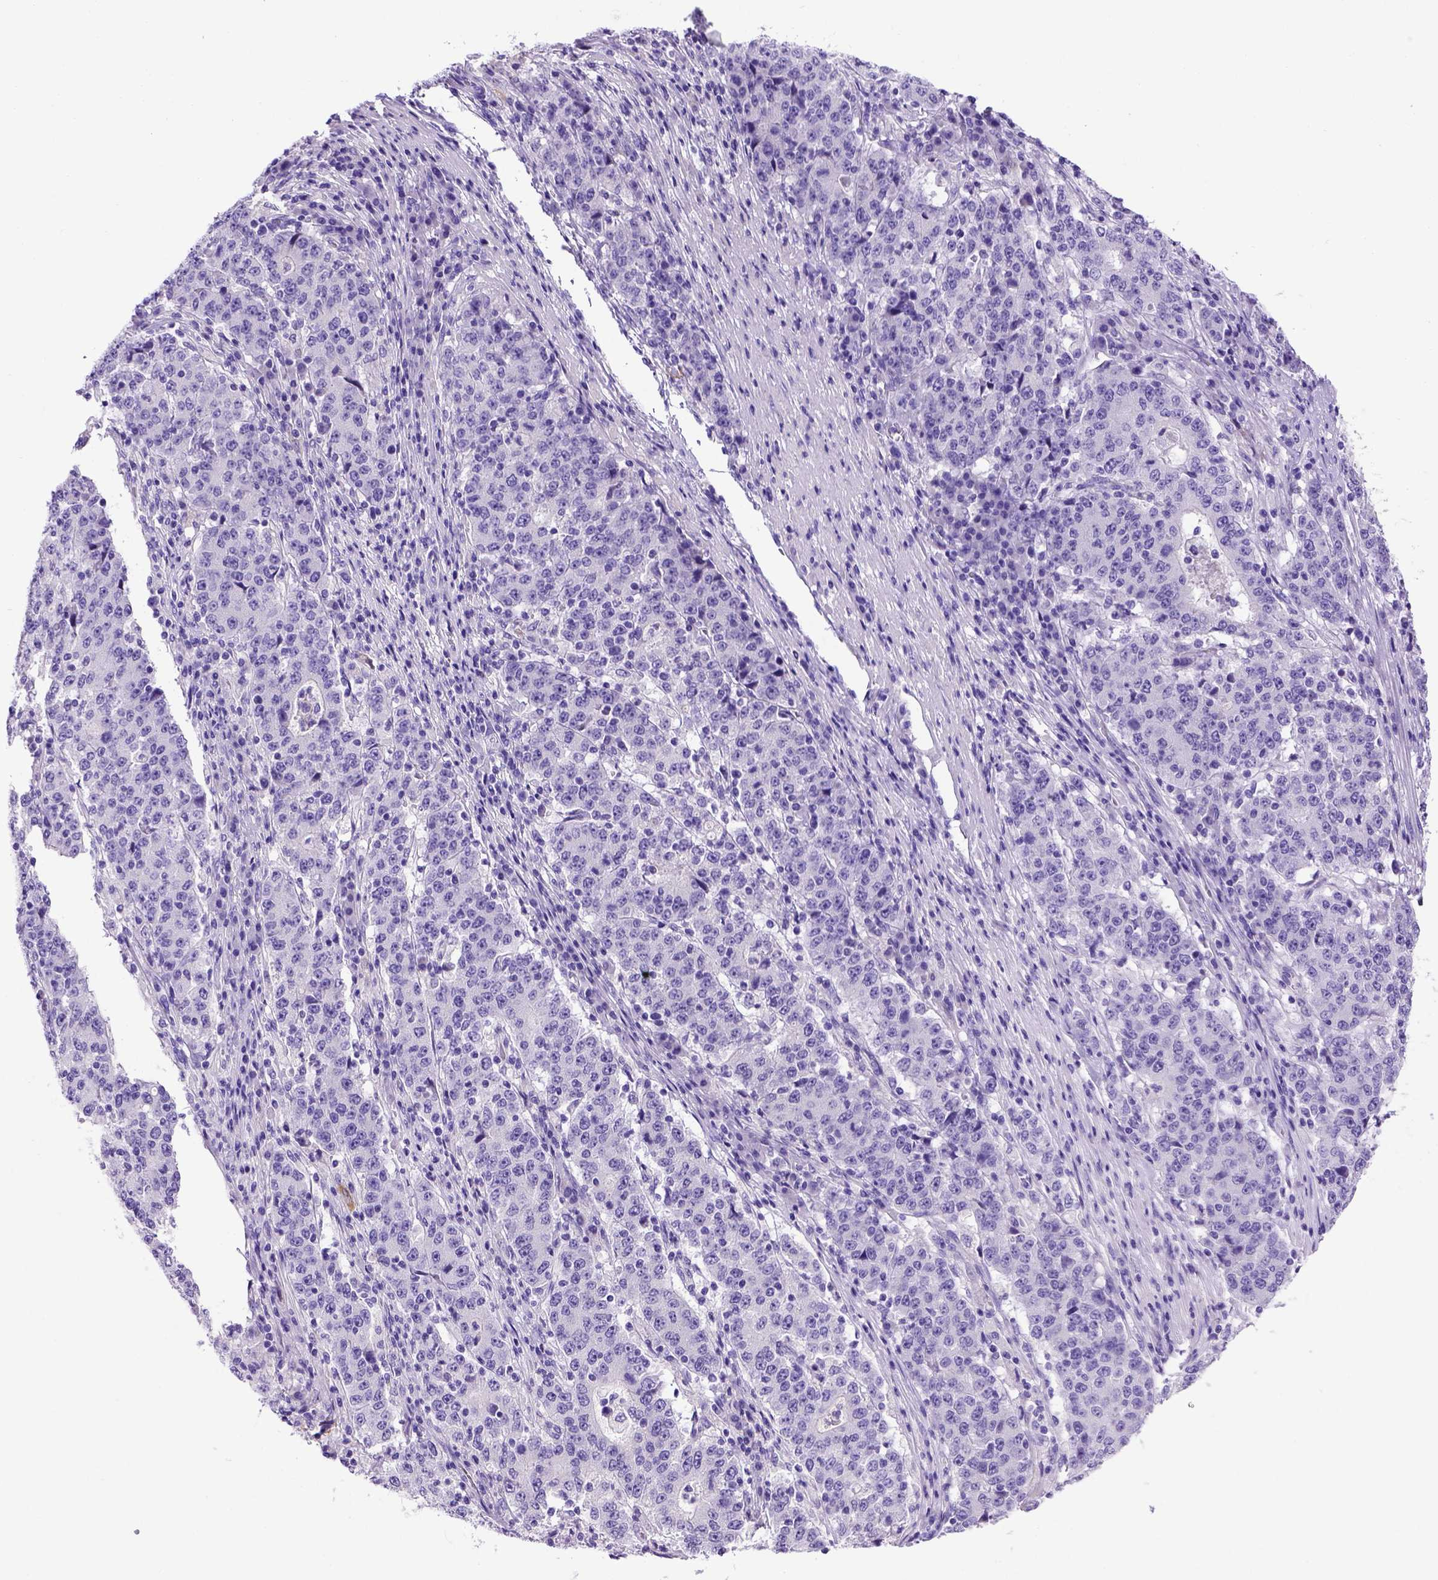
{"staining": {"intensity": "negative", "quantity": "none", "location": "none"}, "tissue": "stomach cancer", "cell_type": "Tumor cells", "image_type": "cancer", "snomed": [{"axis": "morphology", "description": "Adenocarcinoma, NOS"}, {"axis": "topography", "description": "Stomach"}], "caption": "An image of stomach adenocarcinoma stained for a protein exhibits no brown staining in tumor cells.", "gene": "PTGES", "patient": {"sex": "male", "age": 59}}